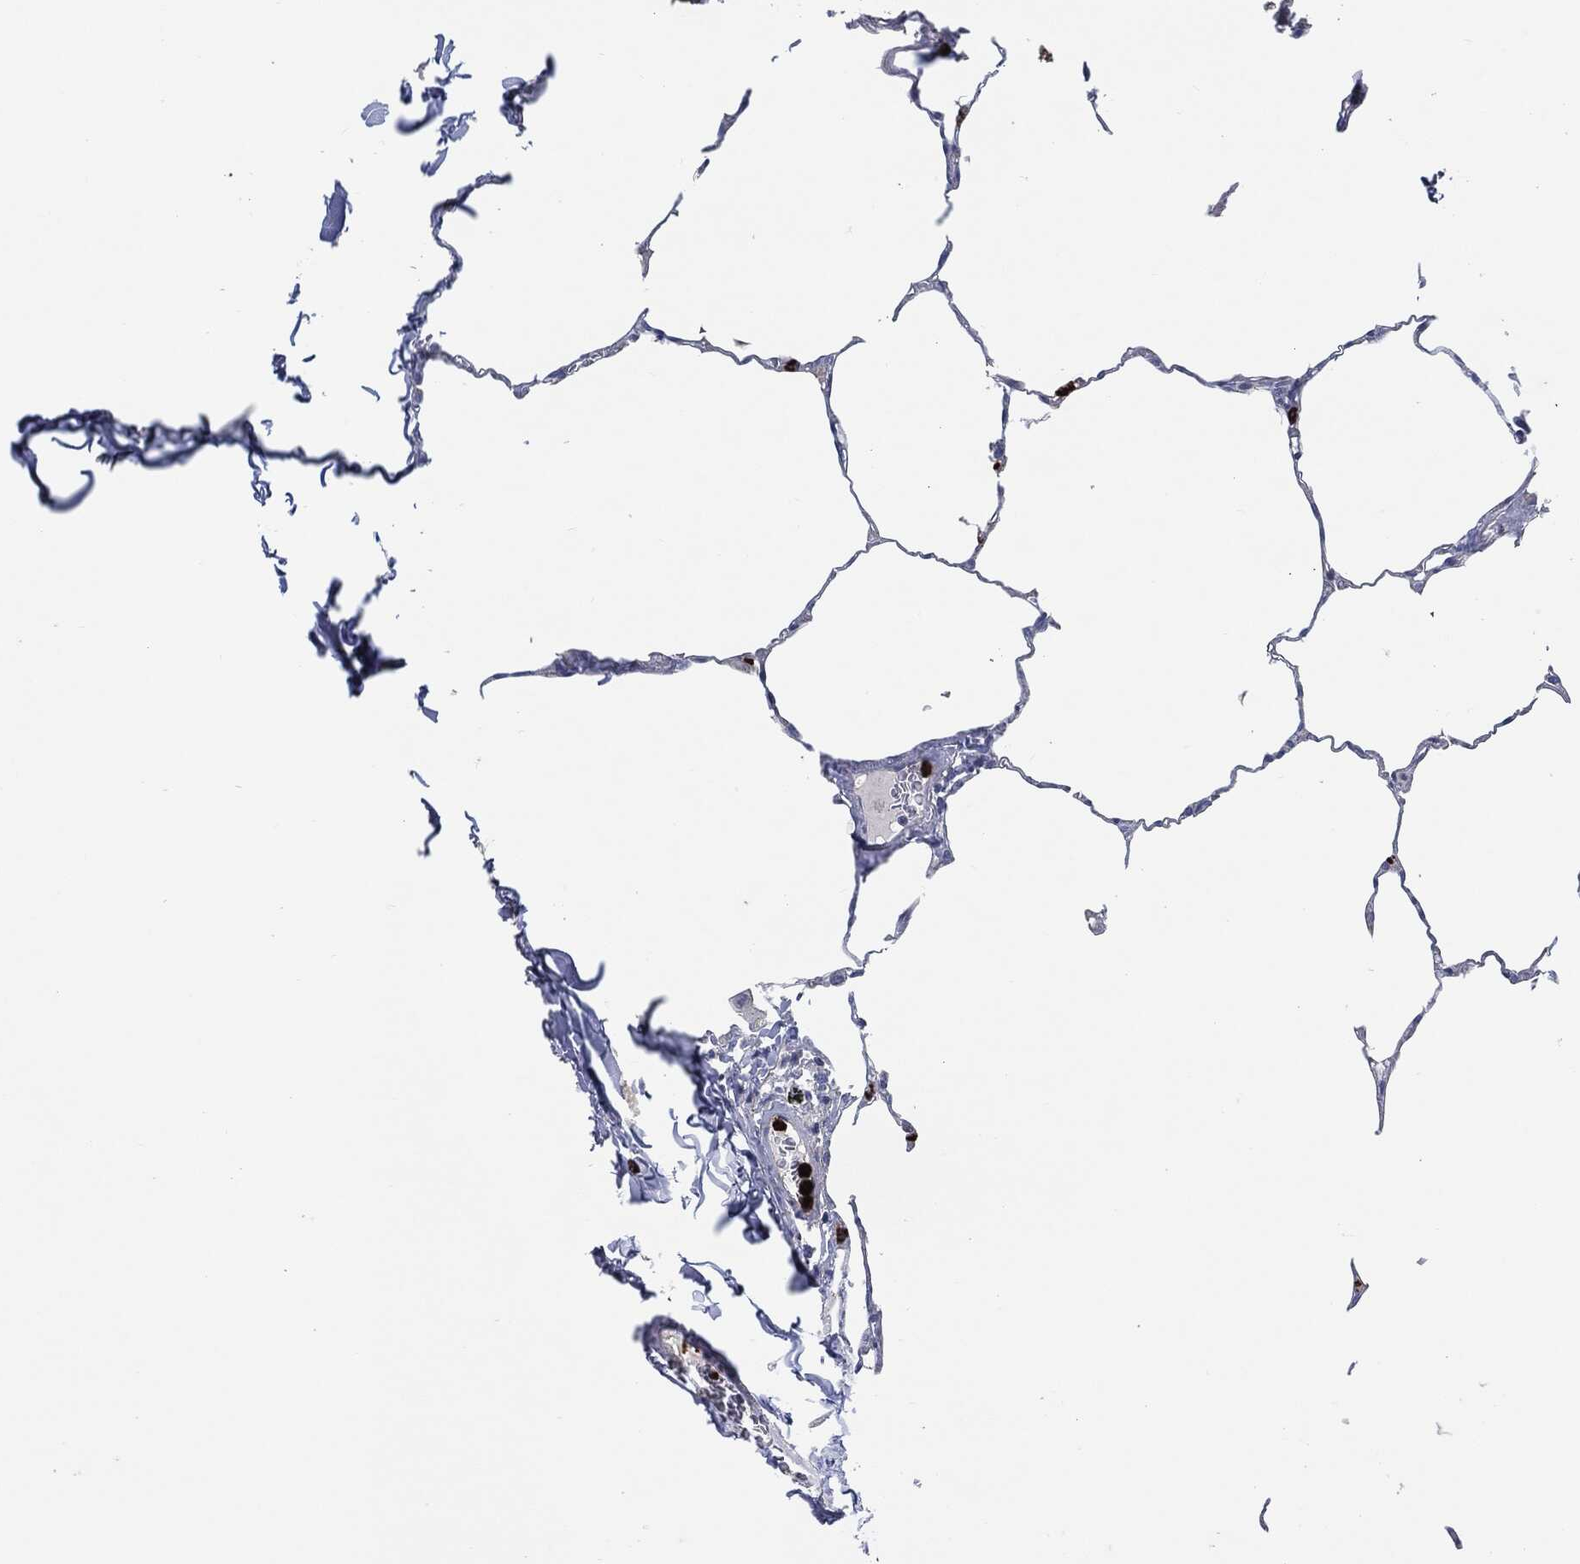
{"staining": {"intensity": "negative", "quantity": "none", "location": "none"}, "tissue": "lung", "cell_type": "Alveolar cells", "image_type": "normal", "snomed": [{"axis": "morphology", "description": "Normal tissue, NOS"}, {"axis": "morphology", "description": "Adenocarcinoma, metastatic, NOS"}, {"axis": "topography", "description": "Lung"}], "caption": "An image of lung stained for a protein exhibits no brown staining in alveolar cells.", "gene": "MPO", "patient": {"sex": "male", "age": 45}}